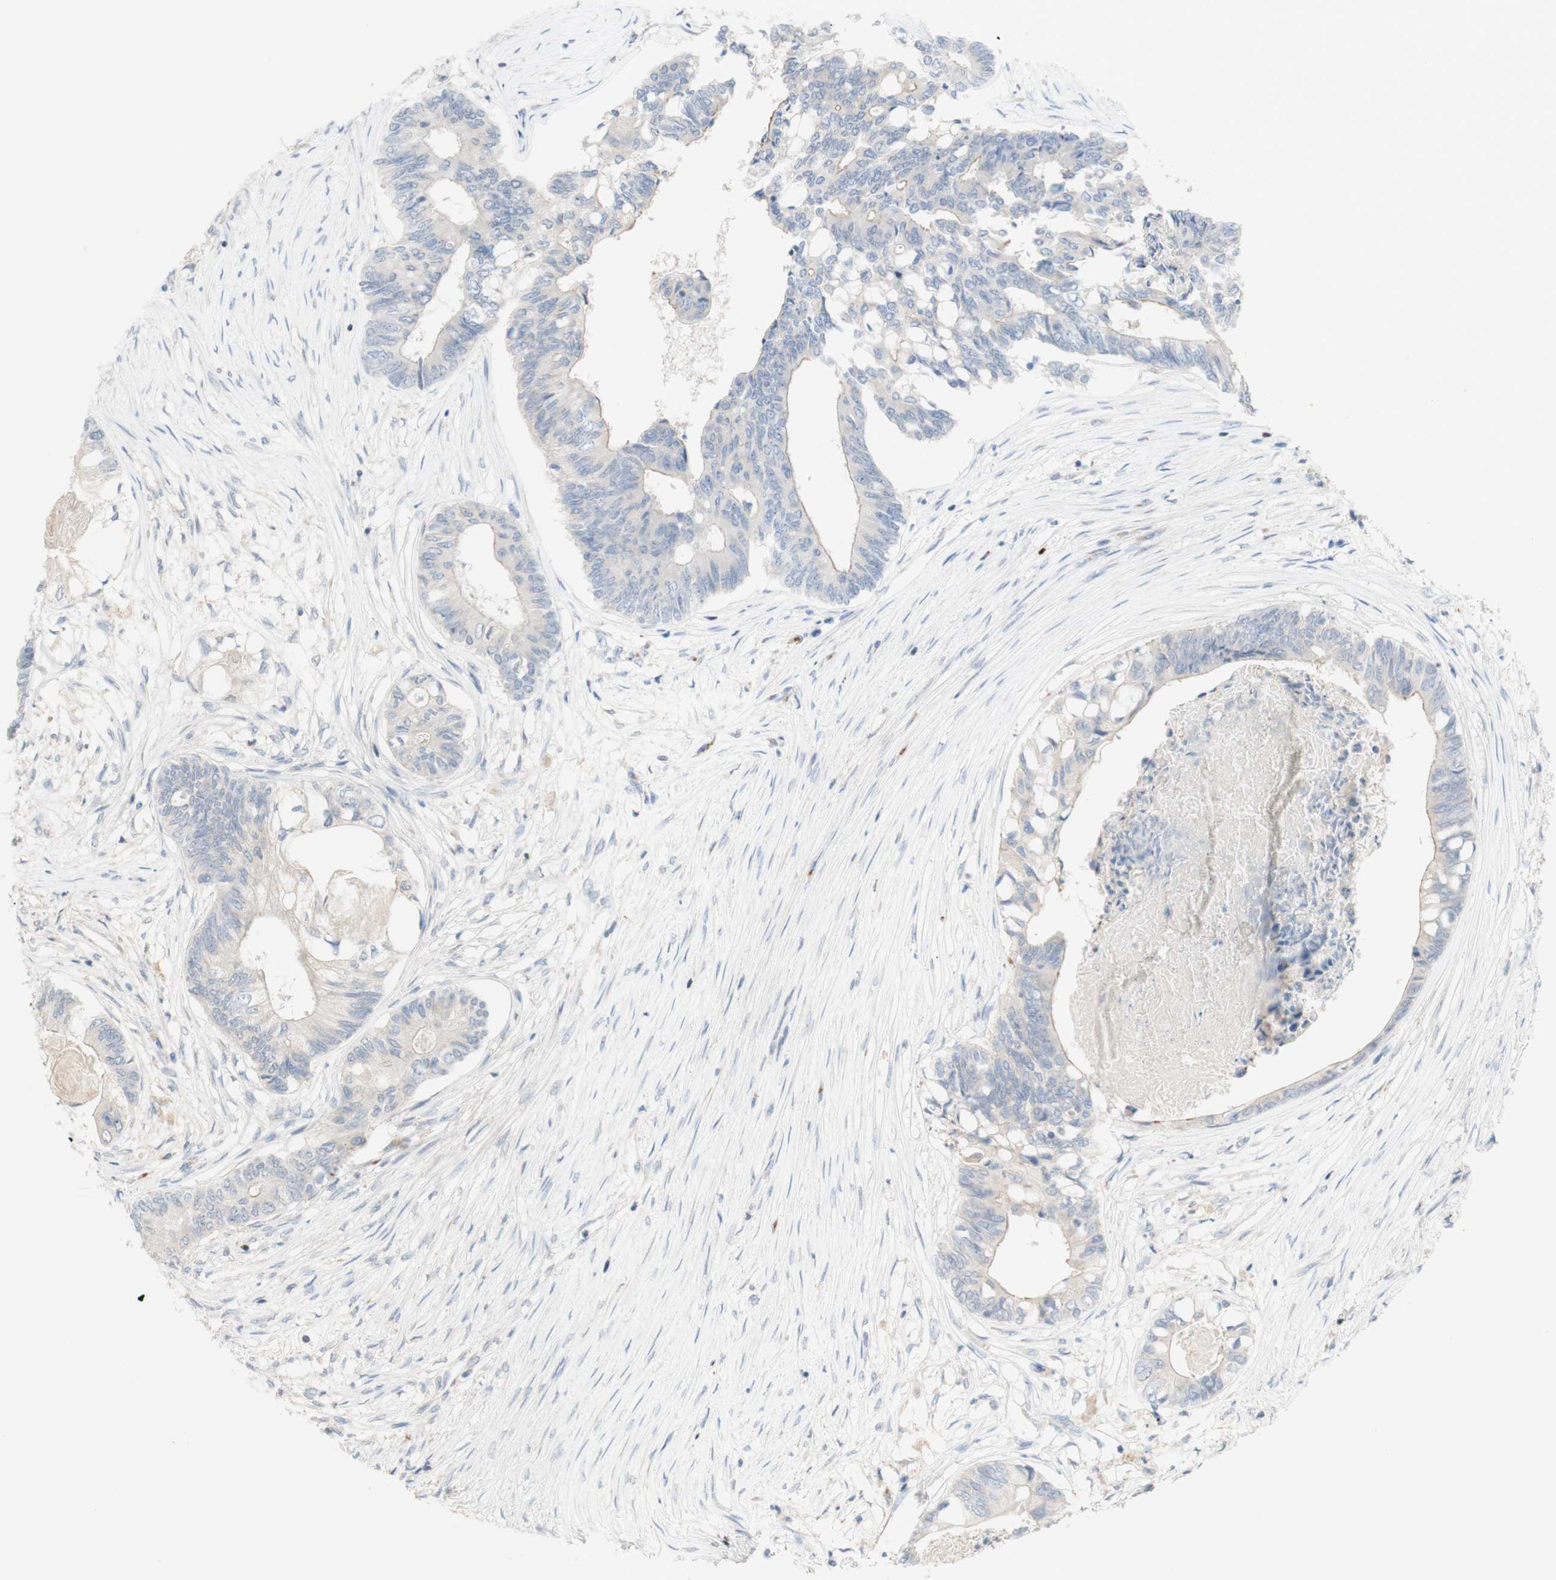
{"staining": {"intensity": "negative", "quantity": "none", "location": "none"}, "tissue": "colorectal cancer", "cell_type": "Tumor cells", "image_type": "cancer", "snomed": [{"axis": "morphology", "description": "Adenocarcinoma, NOS"}, {"axis": "topography", "description": "Rectum"}], "caption": "Tumor cells show no significant staining in colorectal cancer.", "gene": "MANEA", "patient": {"sex": "male", "age": 63}}